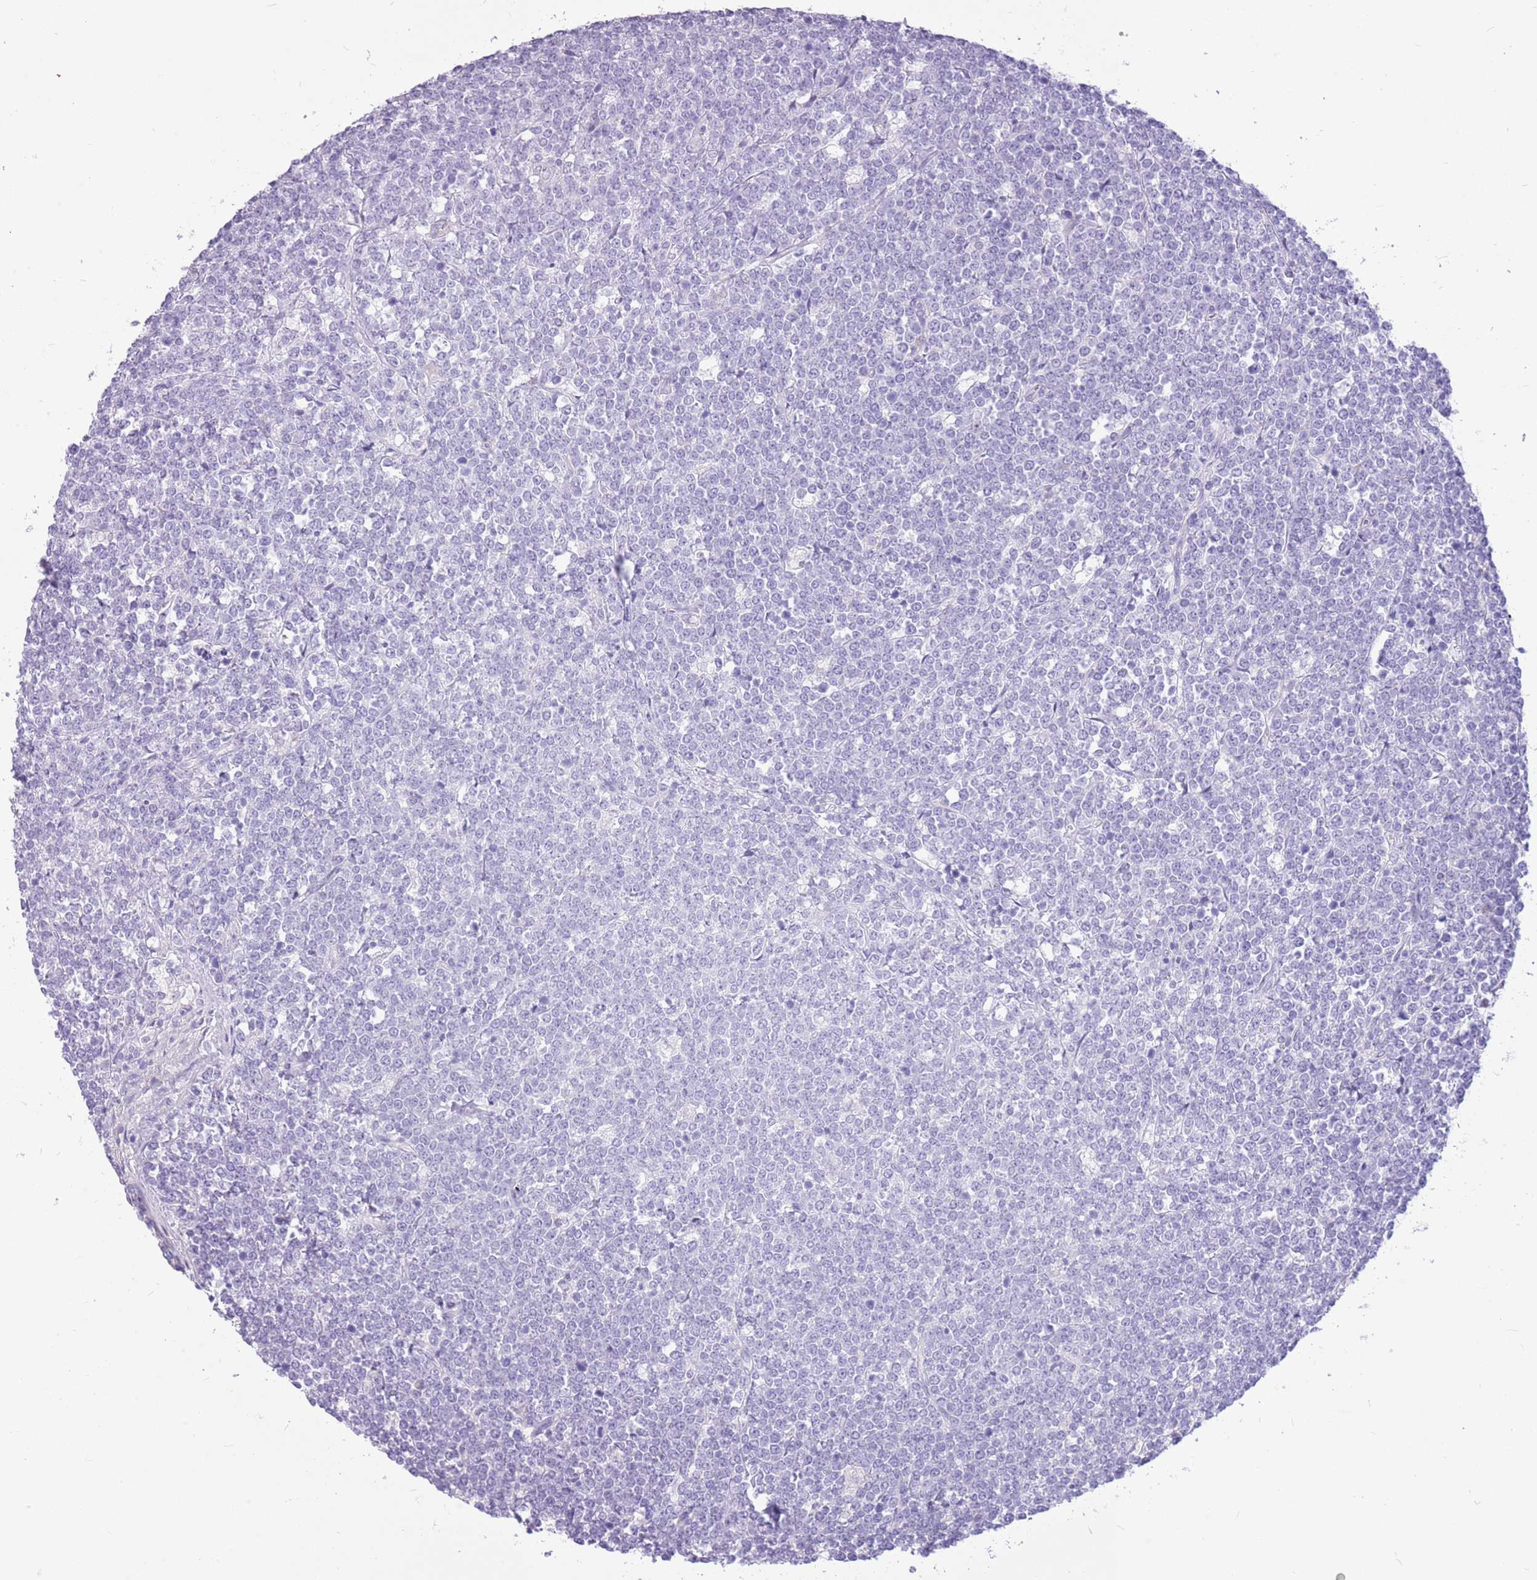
{"staining": {"intensity": "negative", "quantity": "none", "location": "none"}, "tissue": "lymphoma", "cell_type": "Tumor cells", "image_type": "cancer", "snomed": [{"axis": "morphology", "description": "Malignant lymphoma, non-Hodgkin's type, High grade"}, {"axis": "topography", "description": "Small intestine"}], "caption": "A histopathology image of high-grade malignant lymphoma, non-Hodgkin's type stained for a protein demonstrates no brown staining in tumor cells. (DAB immunohistochemistry (IHC) with hematoxylin counter stain).", "gene": "ZNF425", "patient": {"sex": "male", "age": 8}}